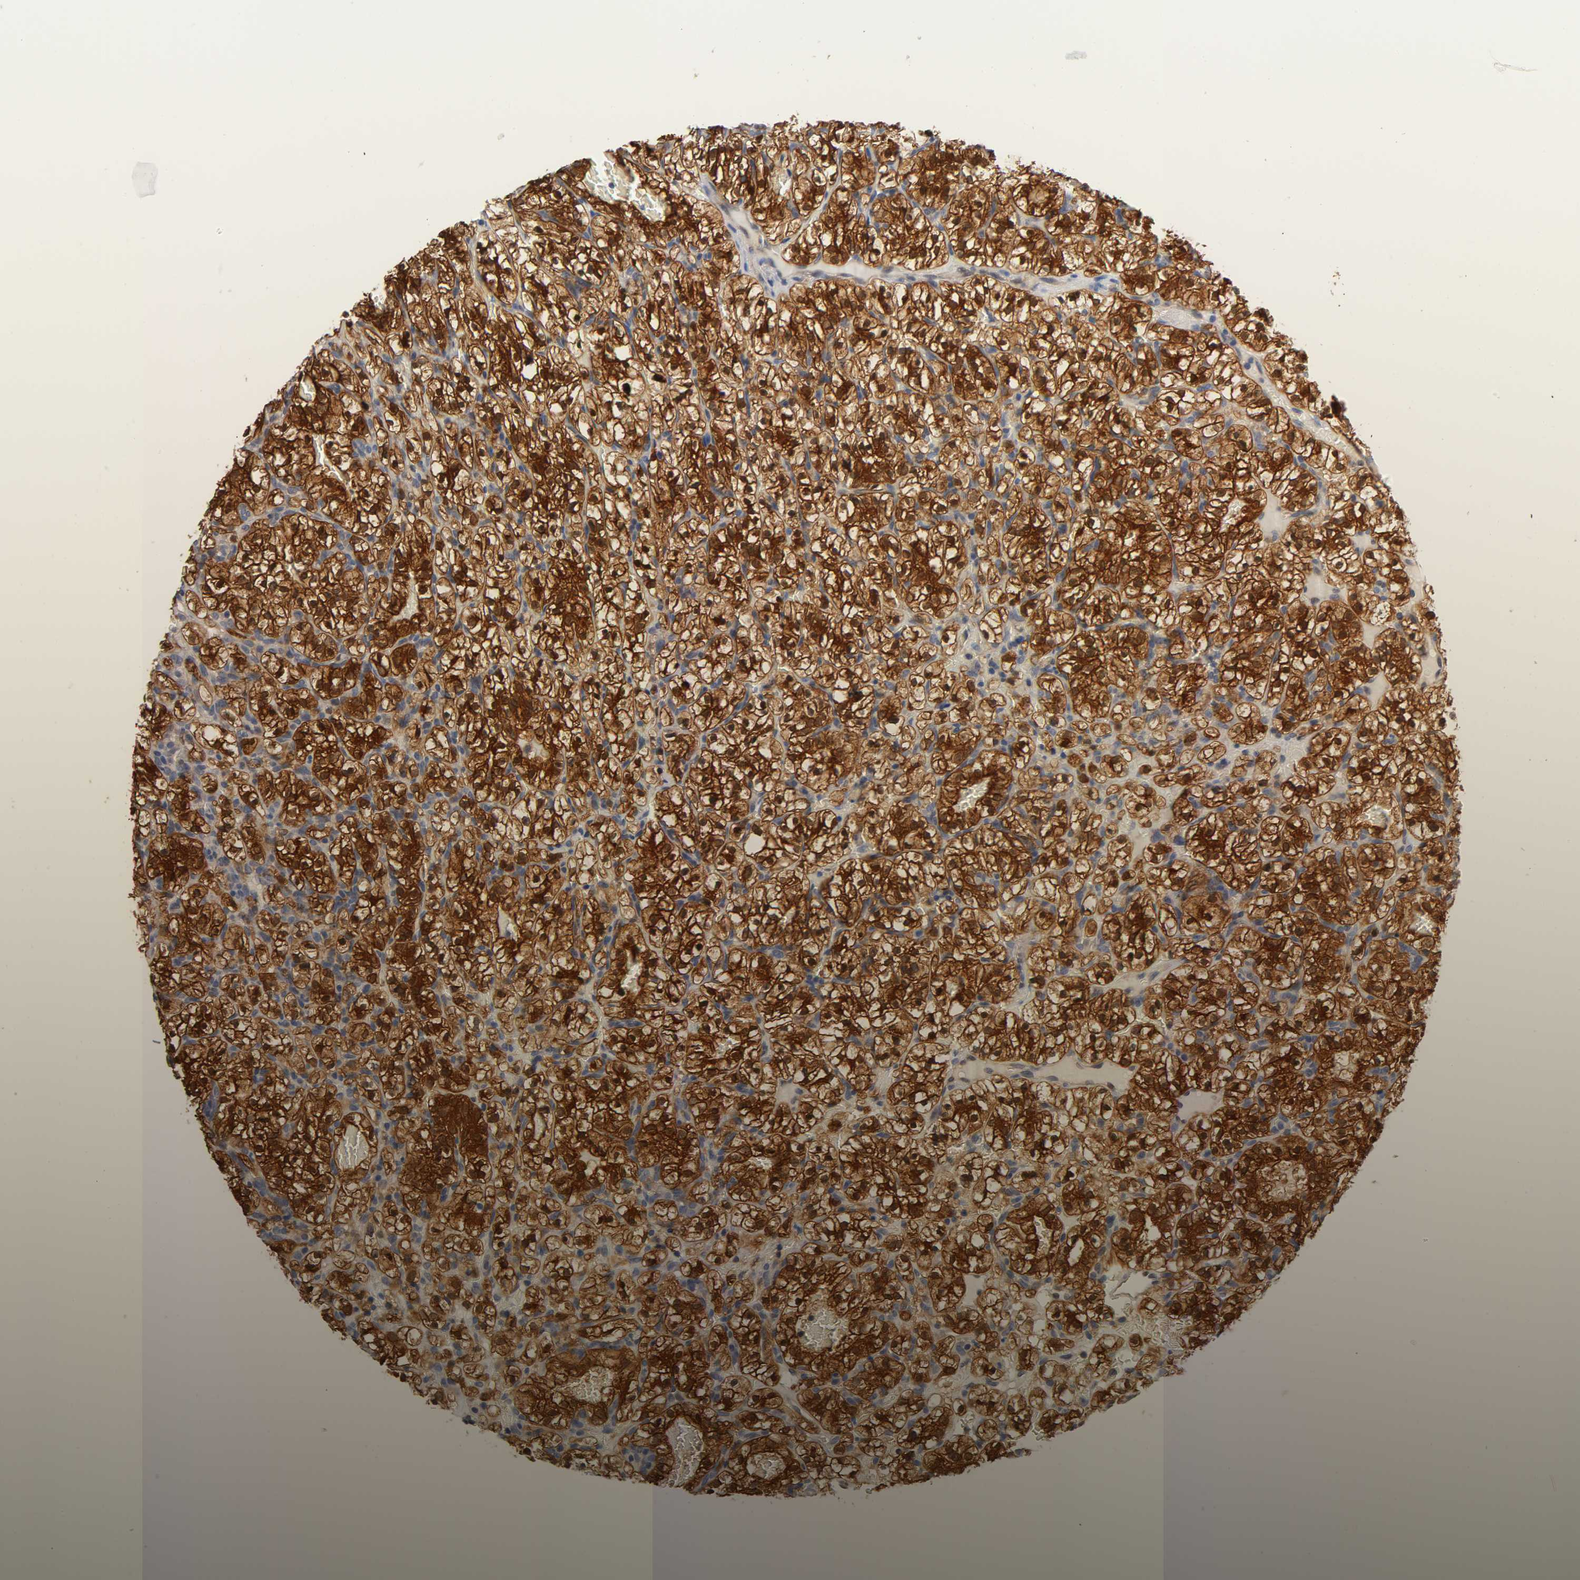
{"staining": {"intensity": "strong", "quantity": ">75%", "location": "cytoplasmic/membranous,nuclear"}, "tissue": "renal cancer", "cell_type": "Tumor cells", "image_type": "cancer", "snomed": [{"axis": "morphology", "description": "Adenocarcinoma, NOS"}, {"axis": "topography", "description": "Kidney"}], "caption": "Strong cytoplasmic/membranous and nuclear protein positivity is identified in approximately >75% of tumor cells in renal adenocarcinoma.", "gene": "FYN", "patient": {"sex": "female", "age": 57}}